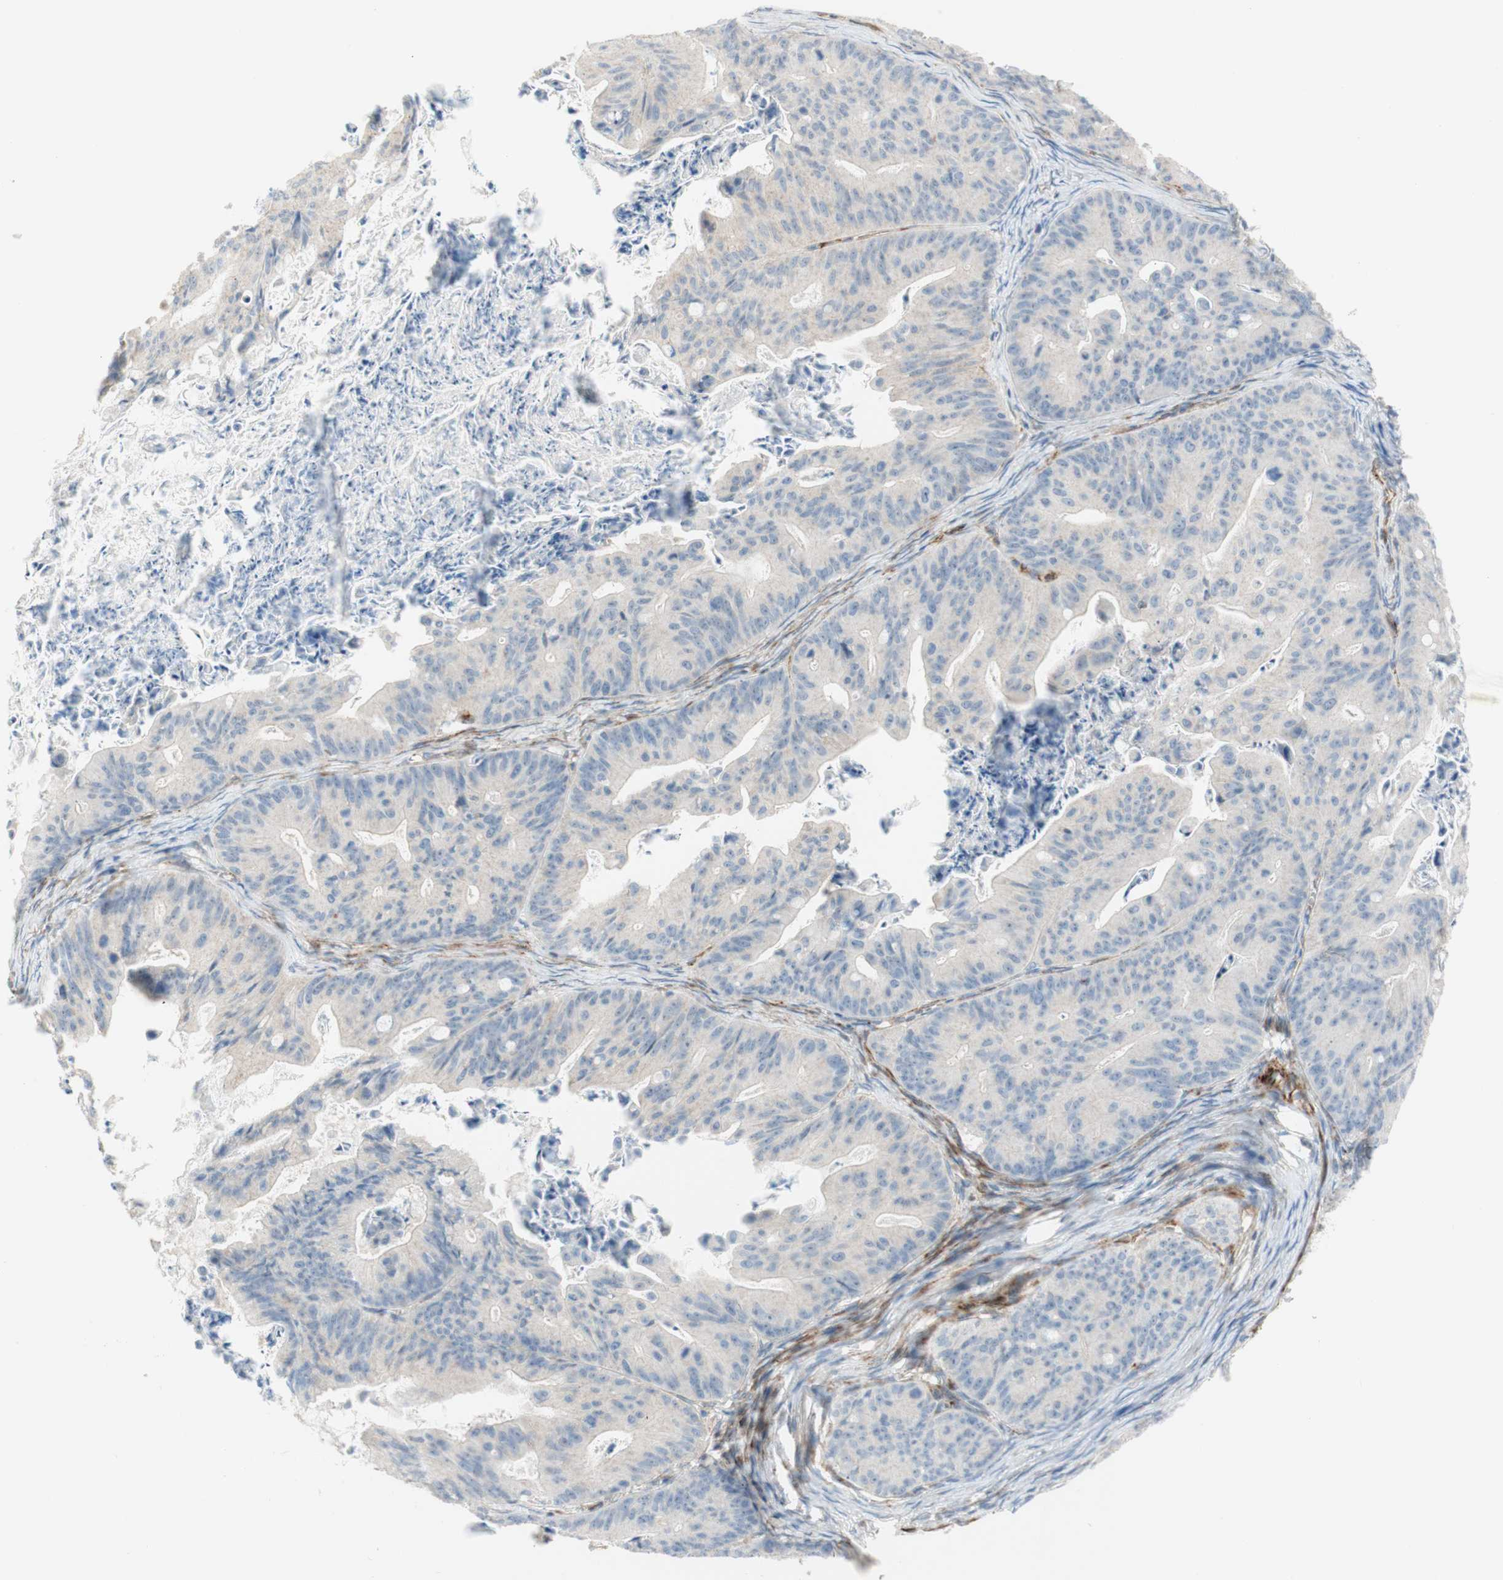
{"staining": {"intensity": "weak", "quantity": ">75%", "location": "cytoplasmic/membranous"}, "tissue": "ovarian cancer", "cell_type": "Tumor cells", "image_type": "cancer", "snomed": [{"axis": "morphology", "description": "Cystadenocarcinoma, mucinous, NOS"}, {"axis": "topography", "description": "Ovary"}], "caption": "Ovarian cancer stained for a protein (brown) demonstrates weak cytoplasmic/membranous positive expression in about >75% of tumor cells.", "gene": "POU2AF1", "patient": {"sex": "female", "age": 37}}